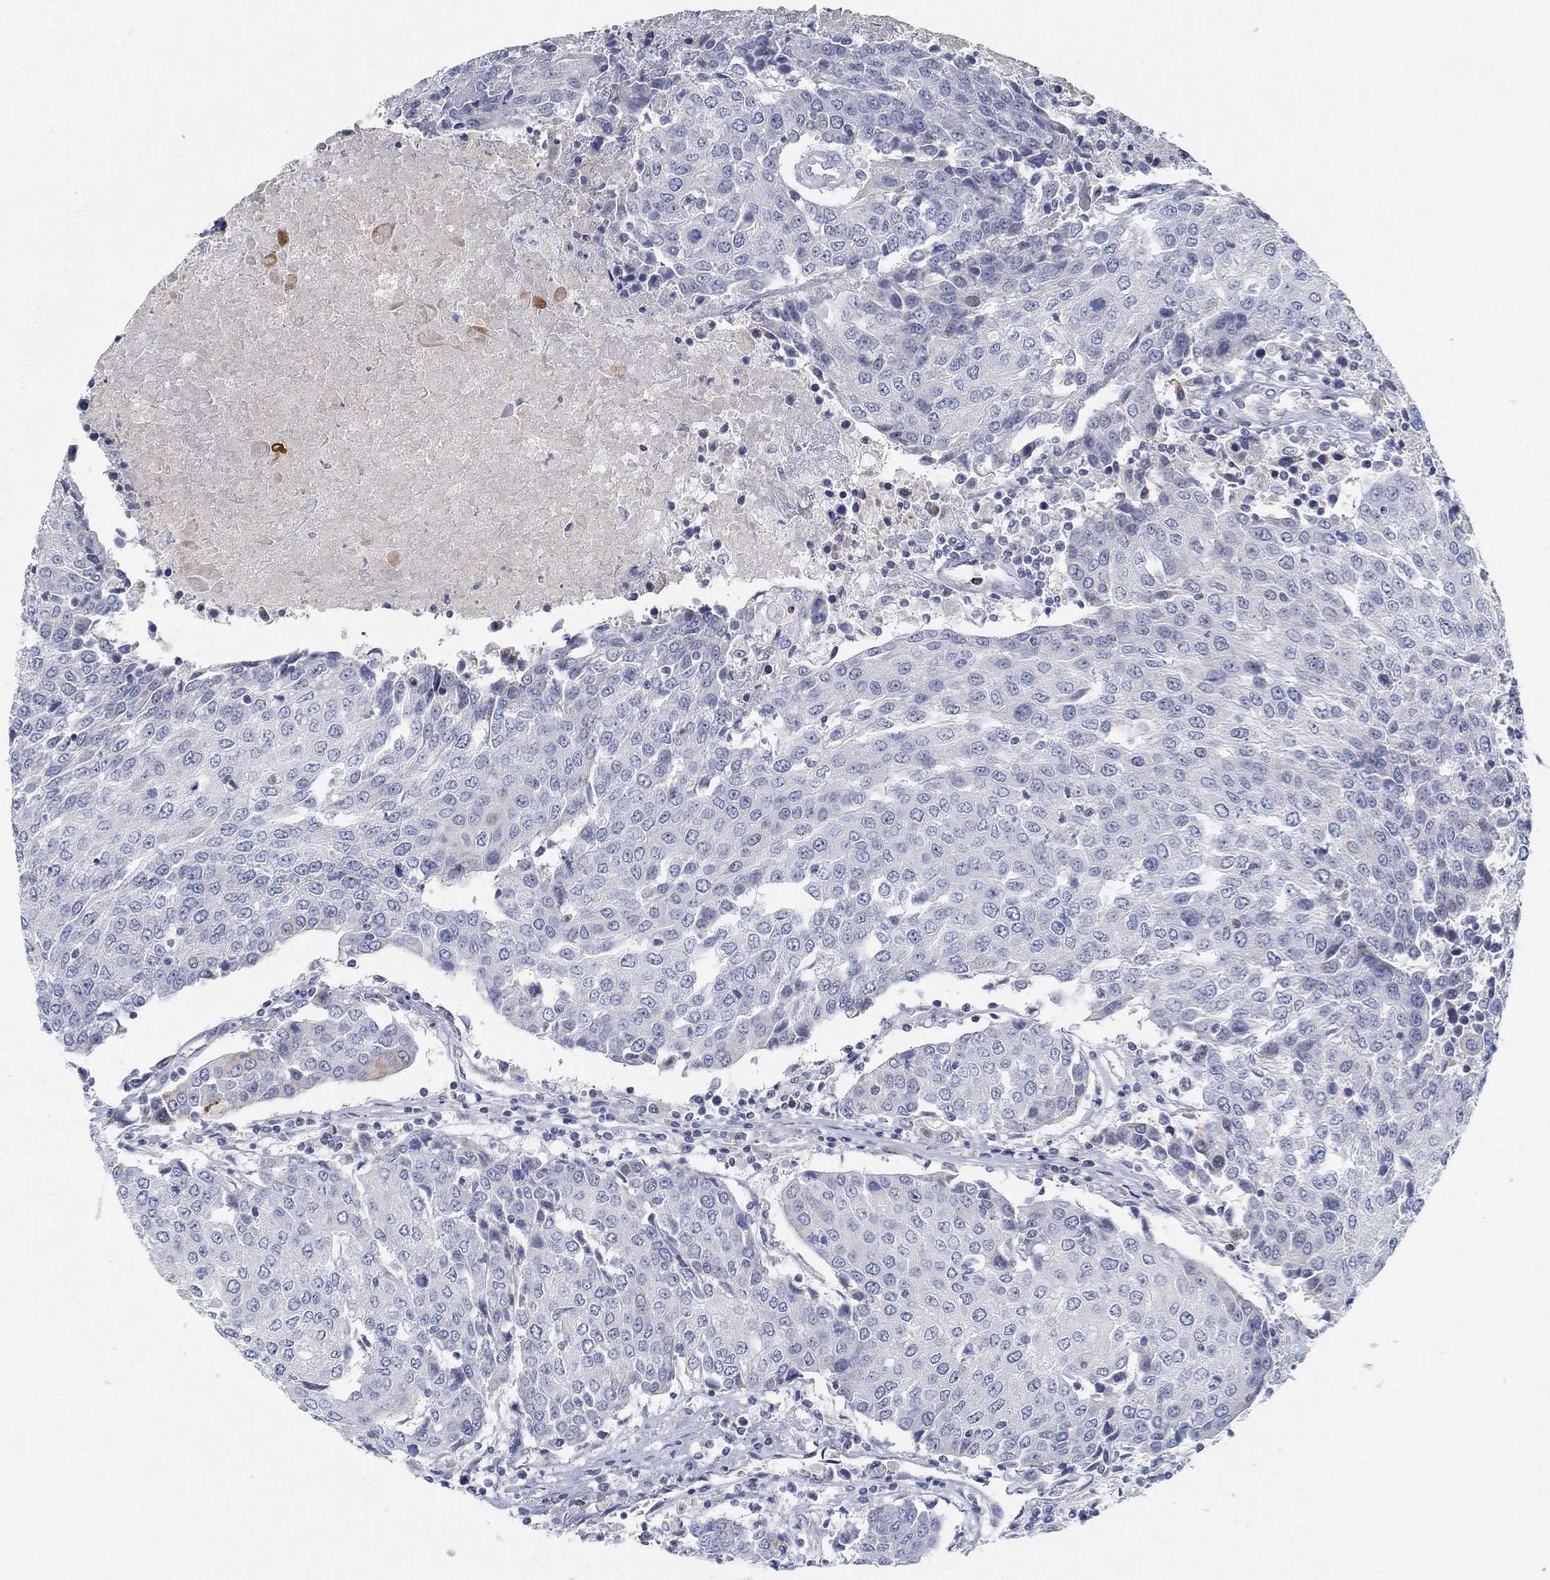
{"staining": {"intensity": "negative", "quantity": "none", "location": "none"}, "tissue": "urothelial cancer", "cell_type": "Tumor cells", "image_type": "cancer", "snomed": [{"axis": "morphology", "description": "Urothelial carcinoma, High grade"}, {"axis": "topography", "description": "Urinary bladder"}], "caption": "Urothelial carcinoma (high-grade) was stained to show a protein in brown. There is no significant positivity in tumor cells. (DAB immunohistochemistry (IHC) with hematoxylin counter stain).", "gene": "ANO7", "patient": {"sex": "female", "age": 85}}